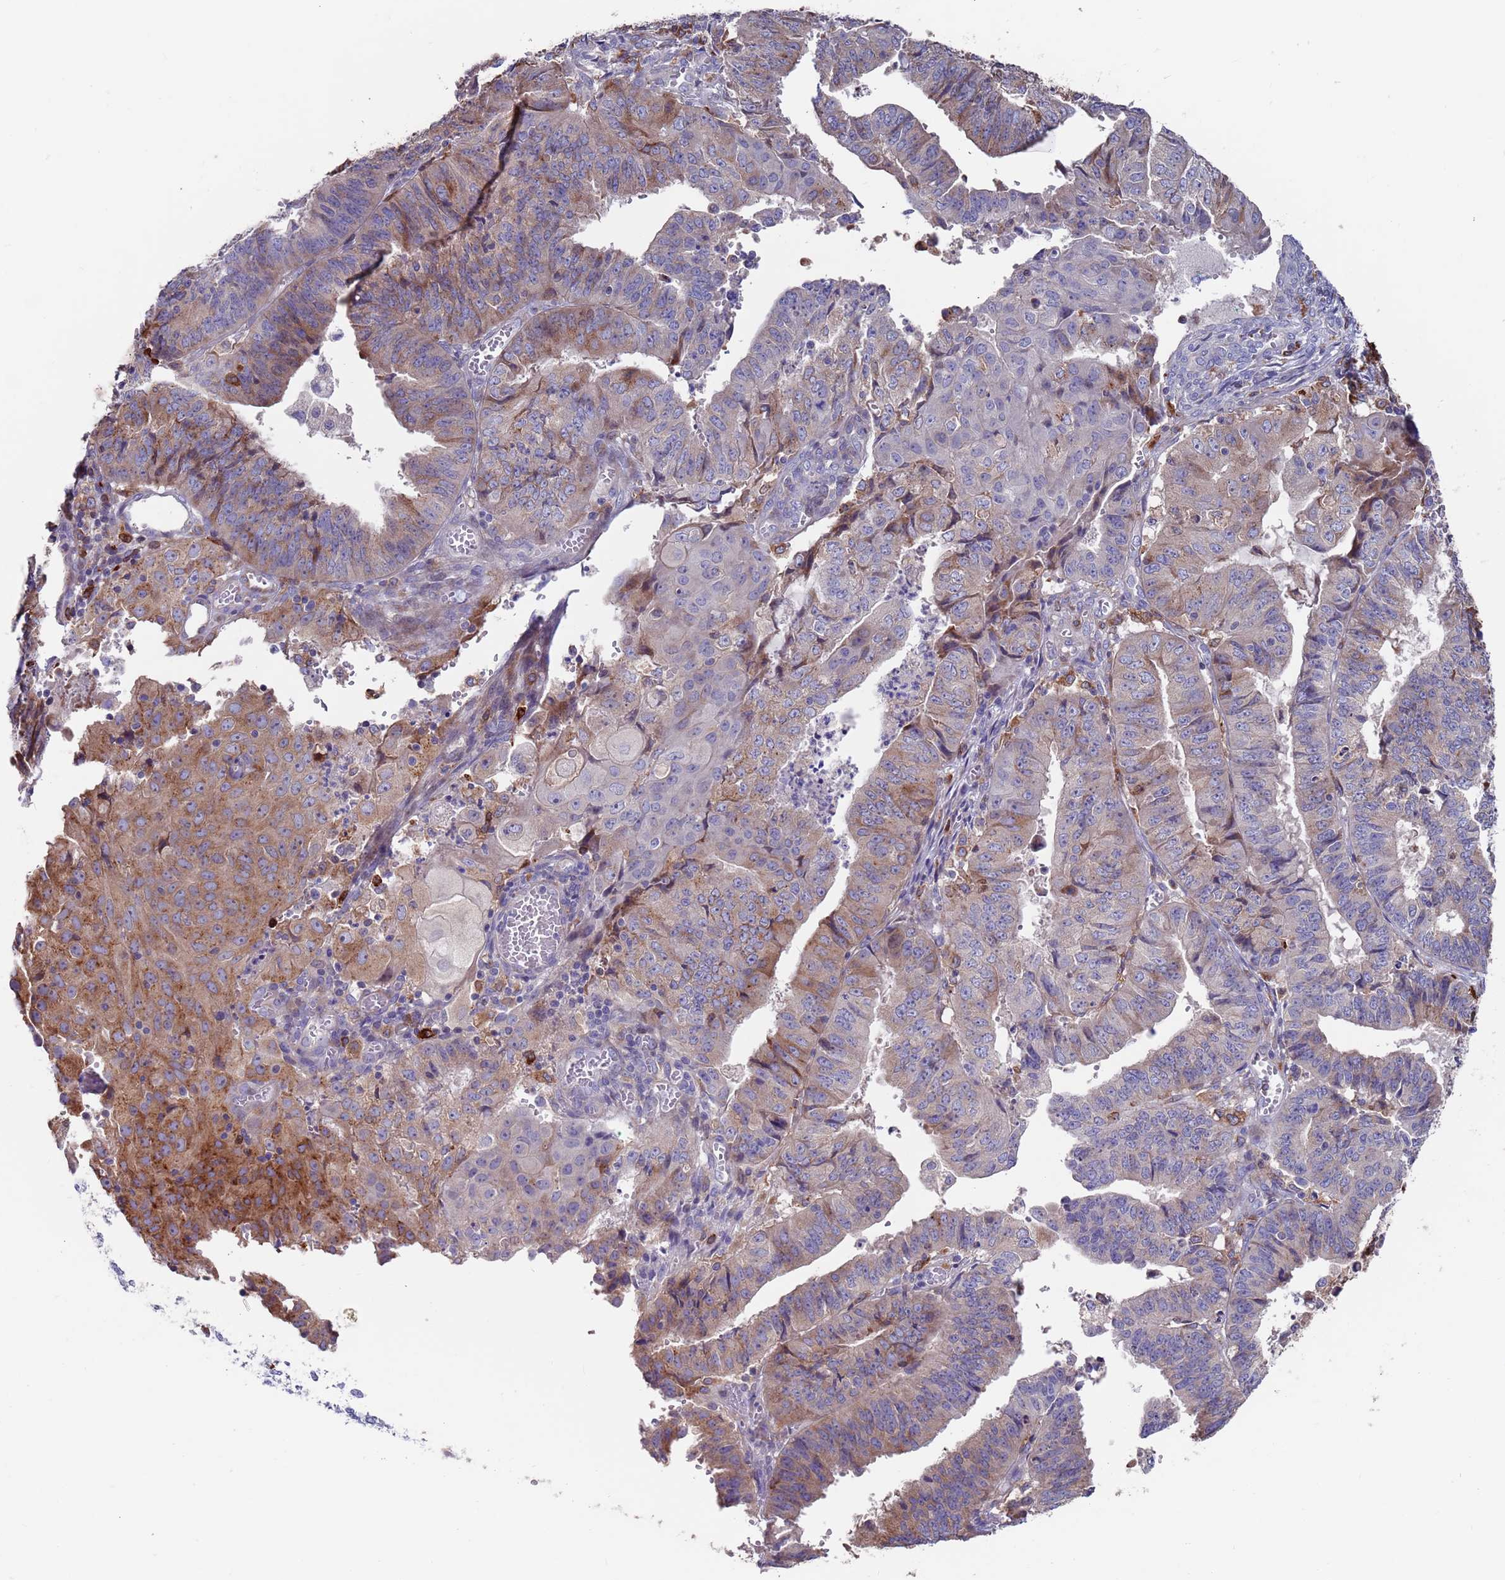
{"staining": {"intensity": "moderate", "quantity": "25%-75%", "location": "cytoplasmic/membranous"}, "tissue": "endometrial cancer", "cell_type": "Tumor cells", "image_type": "cancer", "snomed": [{"axis": "morphology", "description": "Adenocarcinoma, NOS"}, {"axis": "topography", "description": "Endometrium"}], "caption": "Endometrial adenocarcinoma tissue reveals moderate cytoplasmic/membranous expression in approximately 25%-75% of tumor cells The staining was performed using DAB to visualize the protein expression in brown, while the nuclei were stained in blue with hematoxylin (Magnification: 20x).", "gene": "GREB1L", "patient": {"sex": "female", "age": 56}}